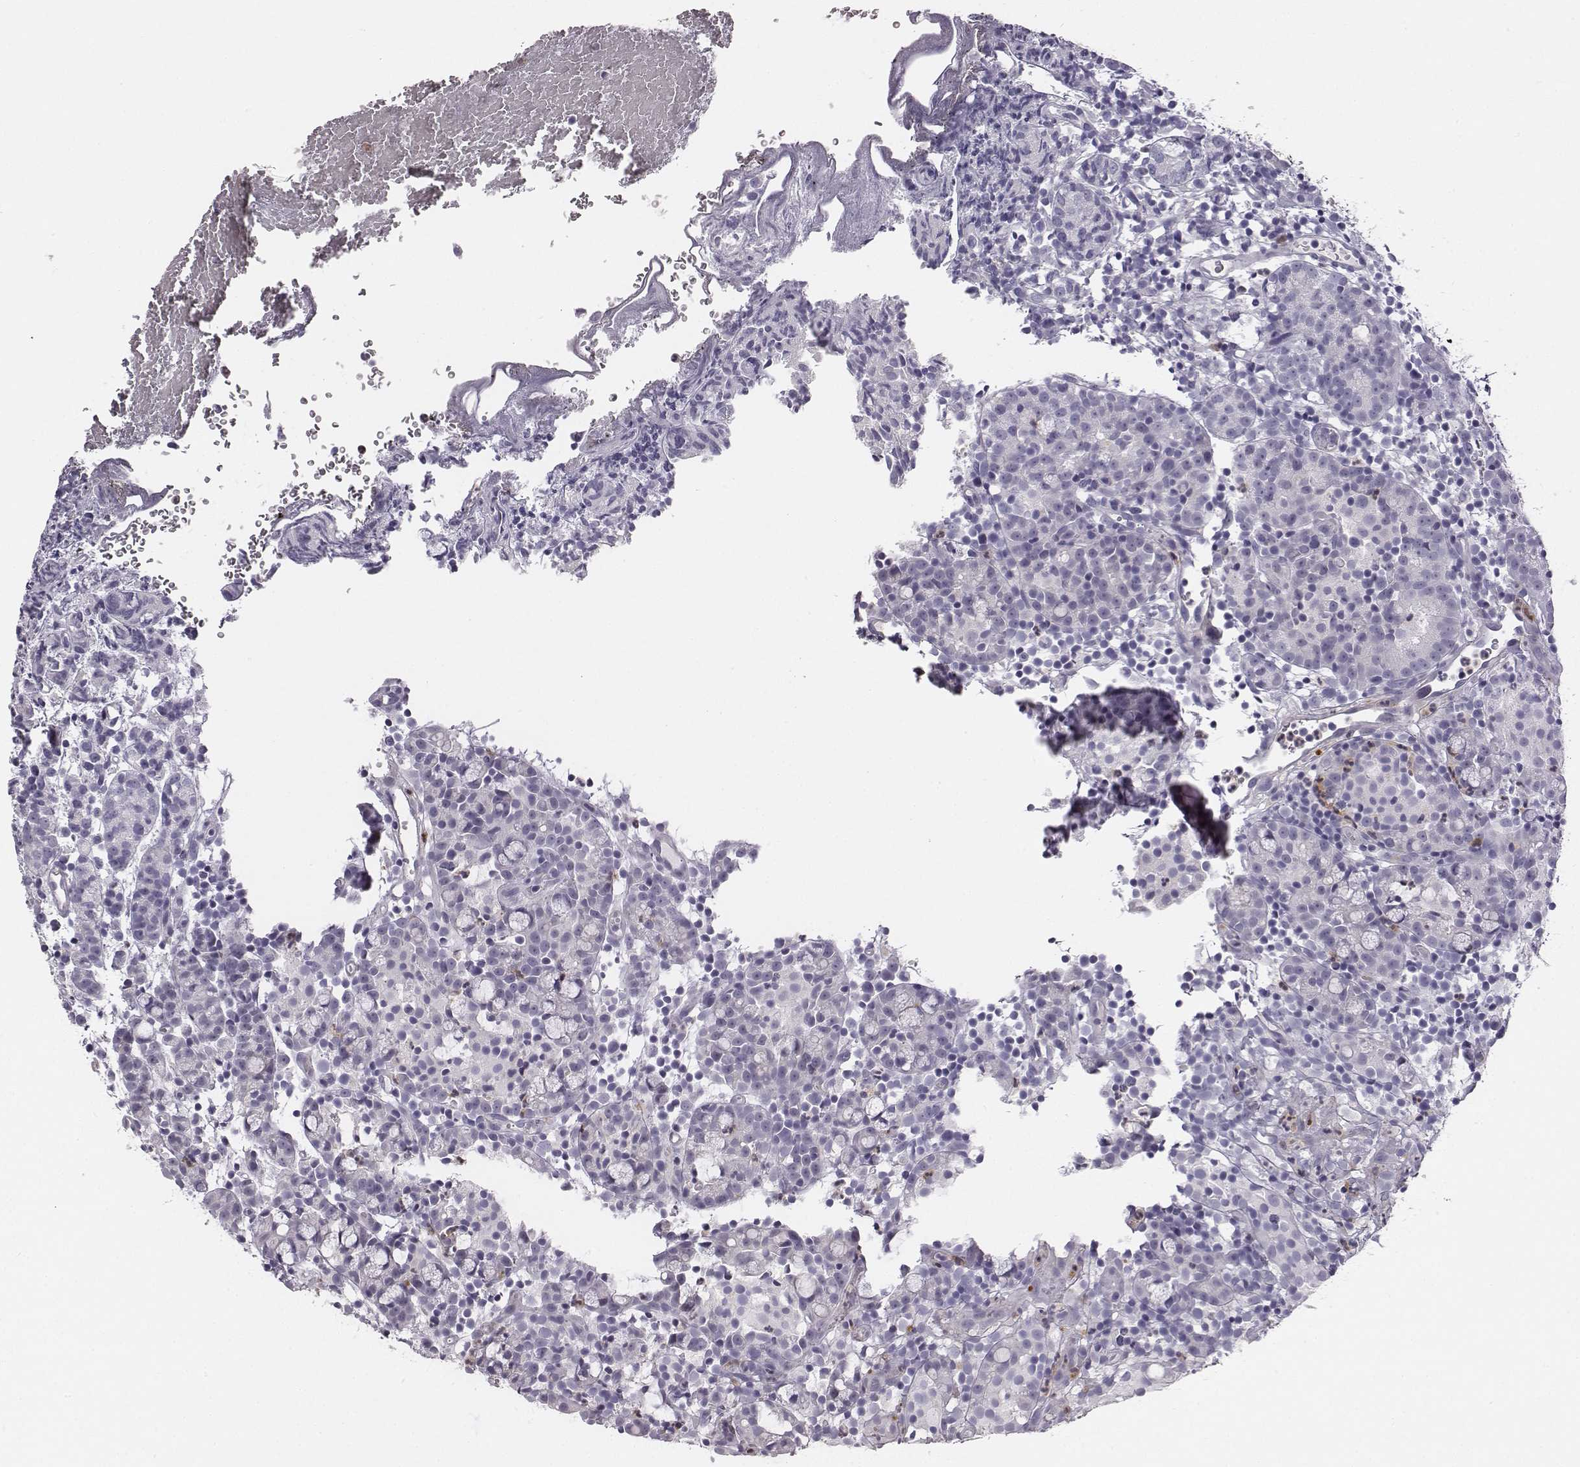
{"staining": {"intensity": "negative", "quantity": "none", "location": "none"}, "tissue": "prostate cancer", "cell_type": "Tumor cells", "image_type": "cancer", "snomed": [{"axis": "morphology", "description": "Adenocarcinoma, High grade"}, {"axis": "topography", "description": "Prostate"}], "caption": "Immunohistochemical staining of human high-grade adenocarcinoma (prostate) shows no significant positivity in tumor cells. (DAB immunohistochemistry (IHC), high magnification).", "gene": "ADAM7", "patient": {"sex": "male", "age": 53}}